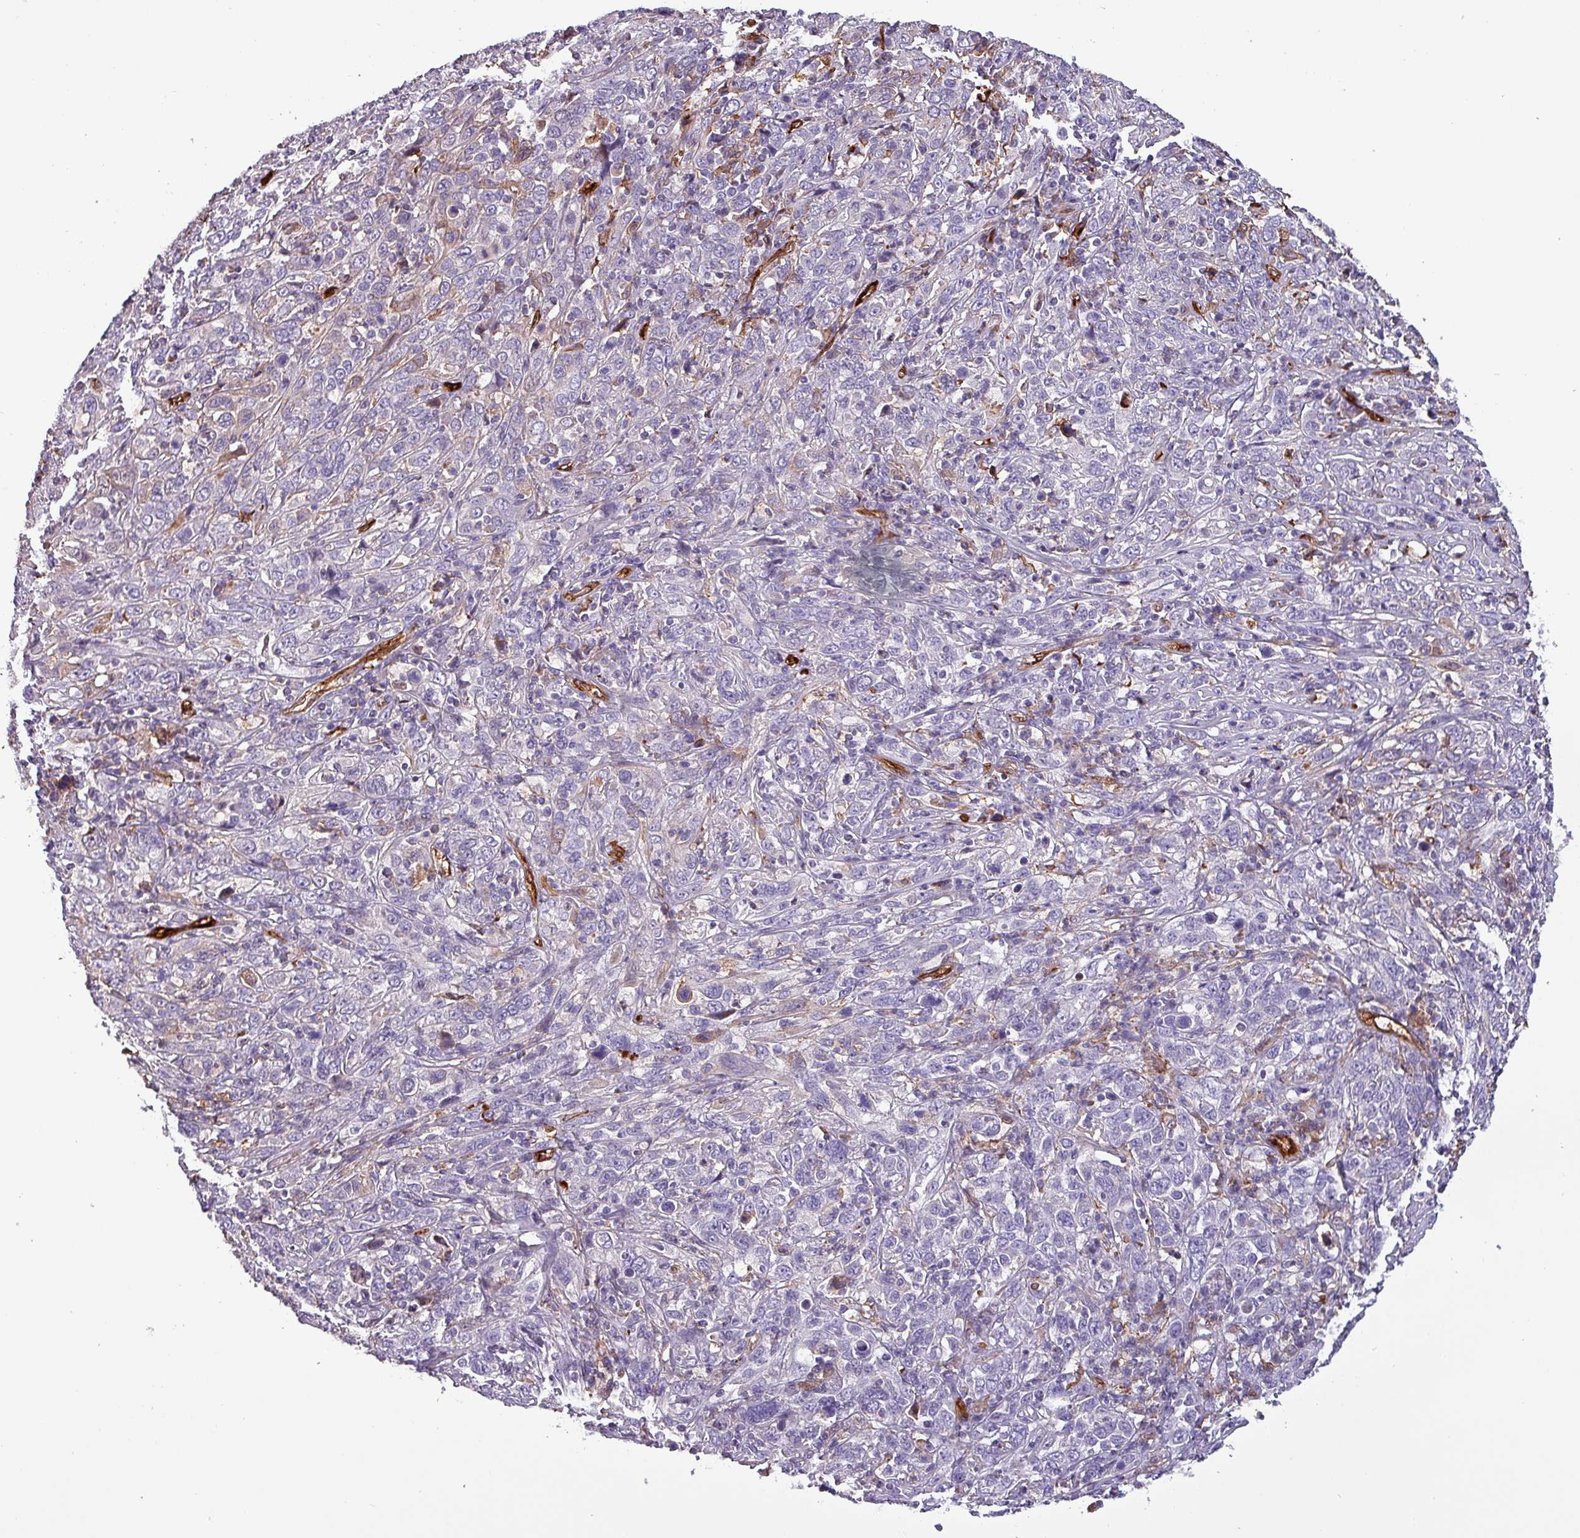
{"staining": {"intensity": "negative", "quantity": "none", "location": "none"}, "tissue": "cervical cancer", "cell_type": "Tumor cells", "image_type": "cancer", "snomed": [{"axis": "morphology", "description": "Squamous cell carcinoma, NOS"}, {"axis": "topography", "description": "Cervix"}], "caption": "Immunohistochemistry (IHC) histopathology image of neoplastic tissue: cervical squamous cell carcinoma stained with DAB (3,3'-diaminobenzidine) reveals no significant protein staining in tumor cells.", "gene": "SCIN", "patient": {"sex": "female", "age": 46}}